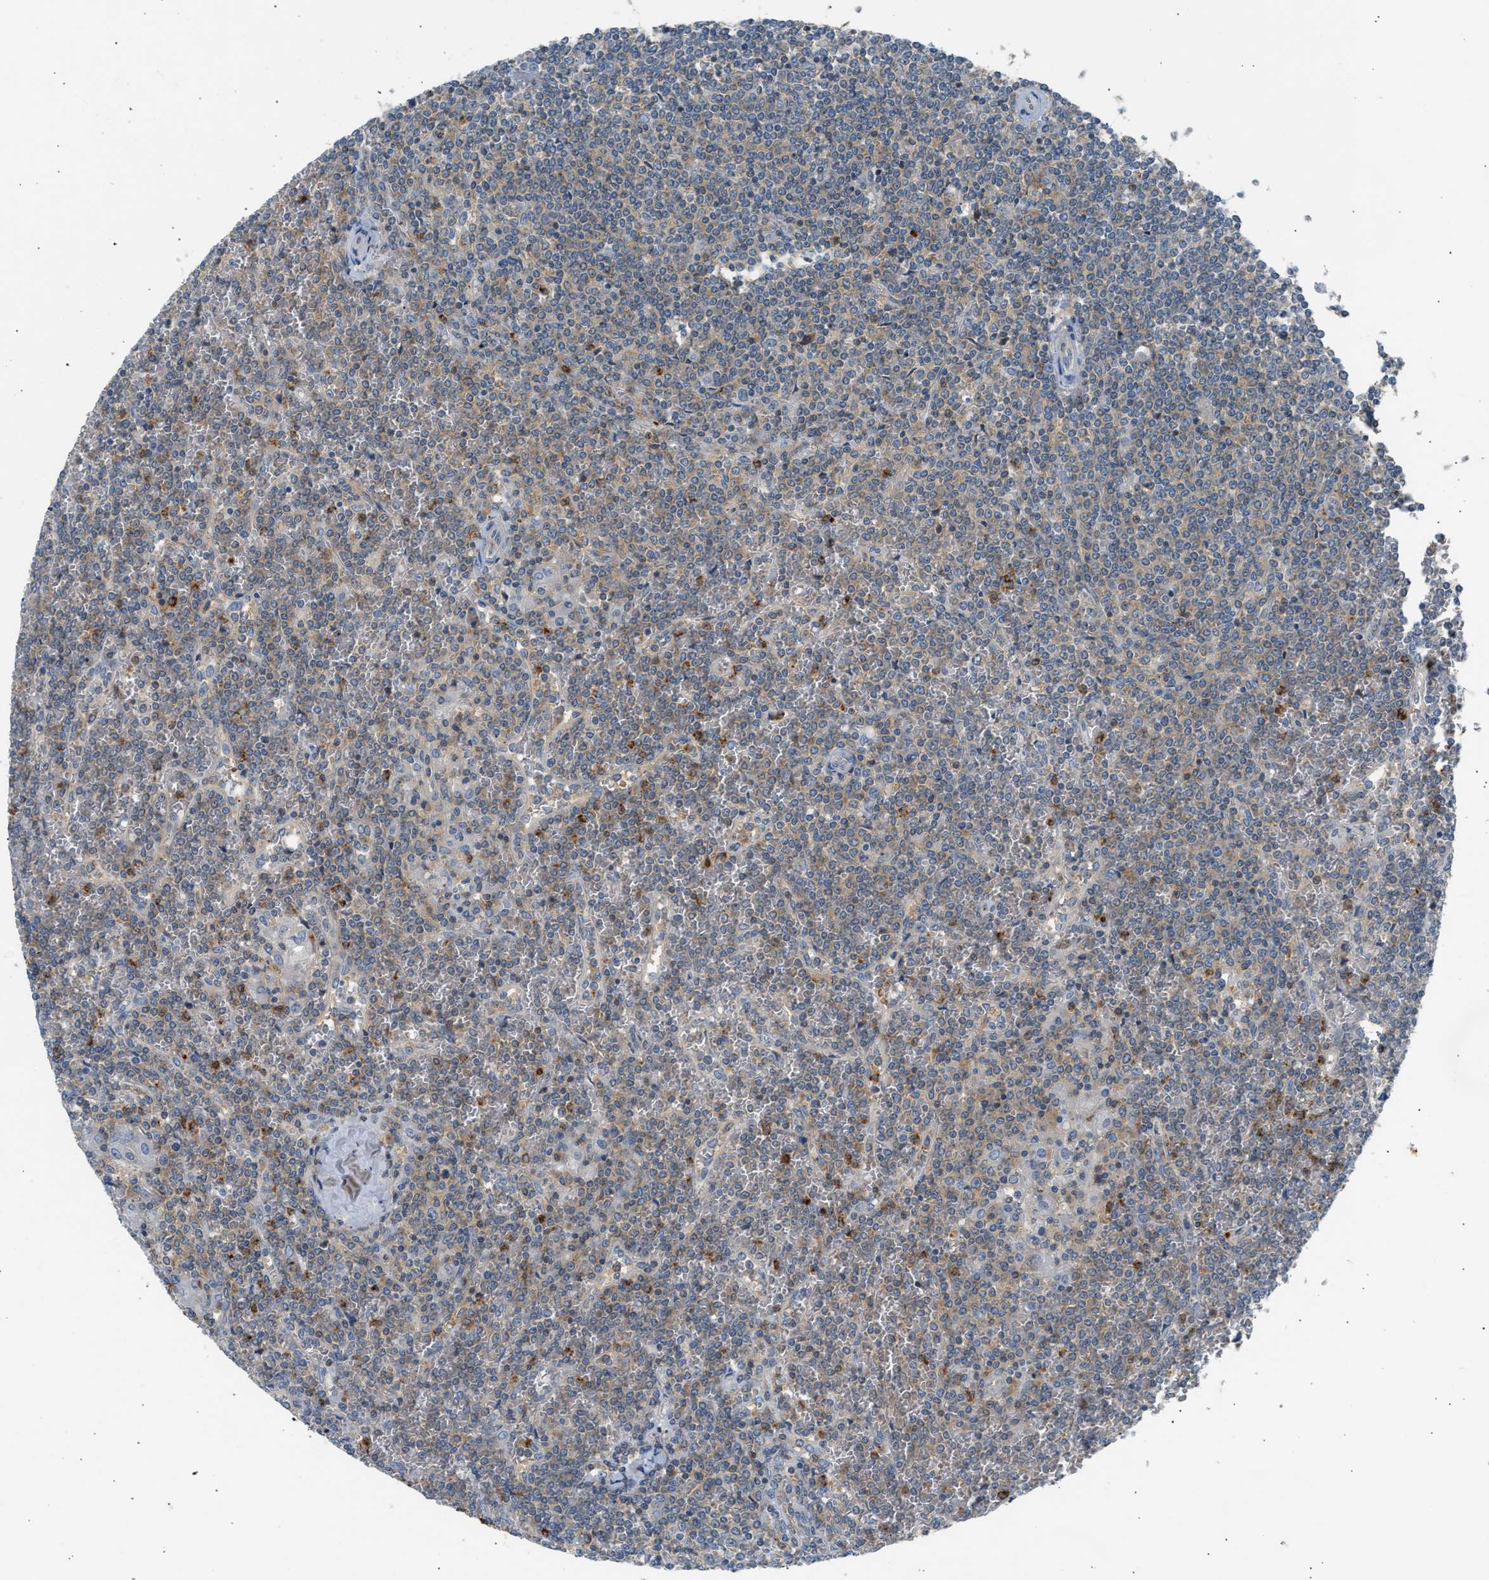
{"staining": {"intensity": "weak", "quantity": ">75%", "location": "cytoplasmic/membranous"}, "tissue": "lymphoma", "cell_type": "Tumor cells", "image_type": "cancer", "snomed": [{"axis": "morphology", "description": "Malignant lymphoma, non-Hodgkin's type, Low grade"}, {"axis": "topography", "description": "Spleen"}], "caption": "This is an image of immunohistochemistry (IHC) staining of low-grade malignant lymphoma, non-Hodgkin's type, which shows weak staining in the cytoplasmic/membranous of tumor cells.", "gene": "TRIM50", "patient": {"sex": "female", "age": 19}}